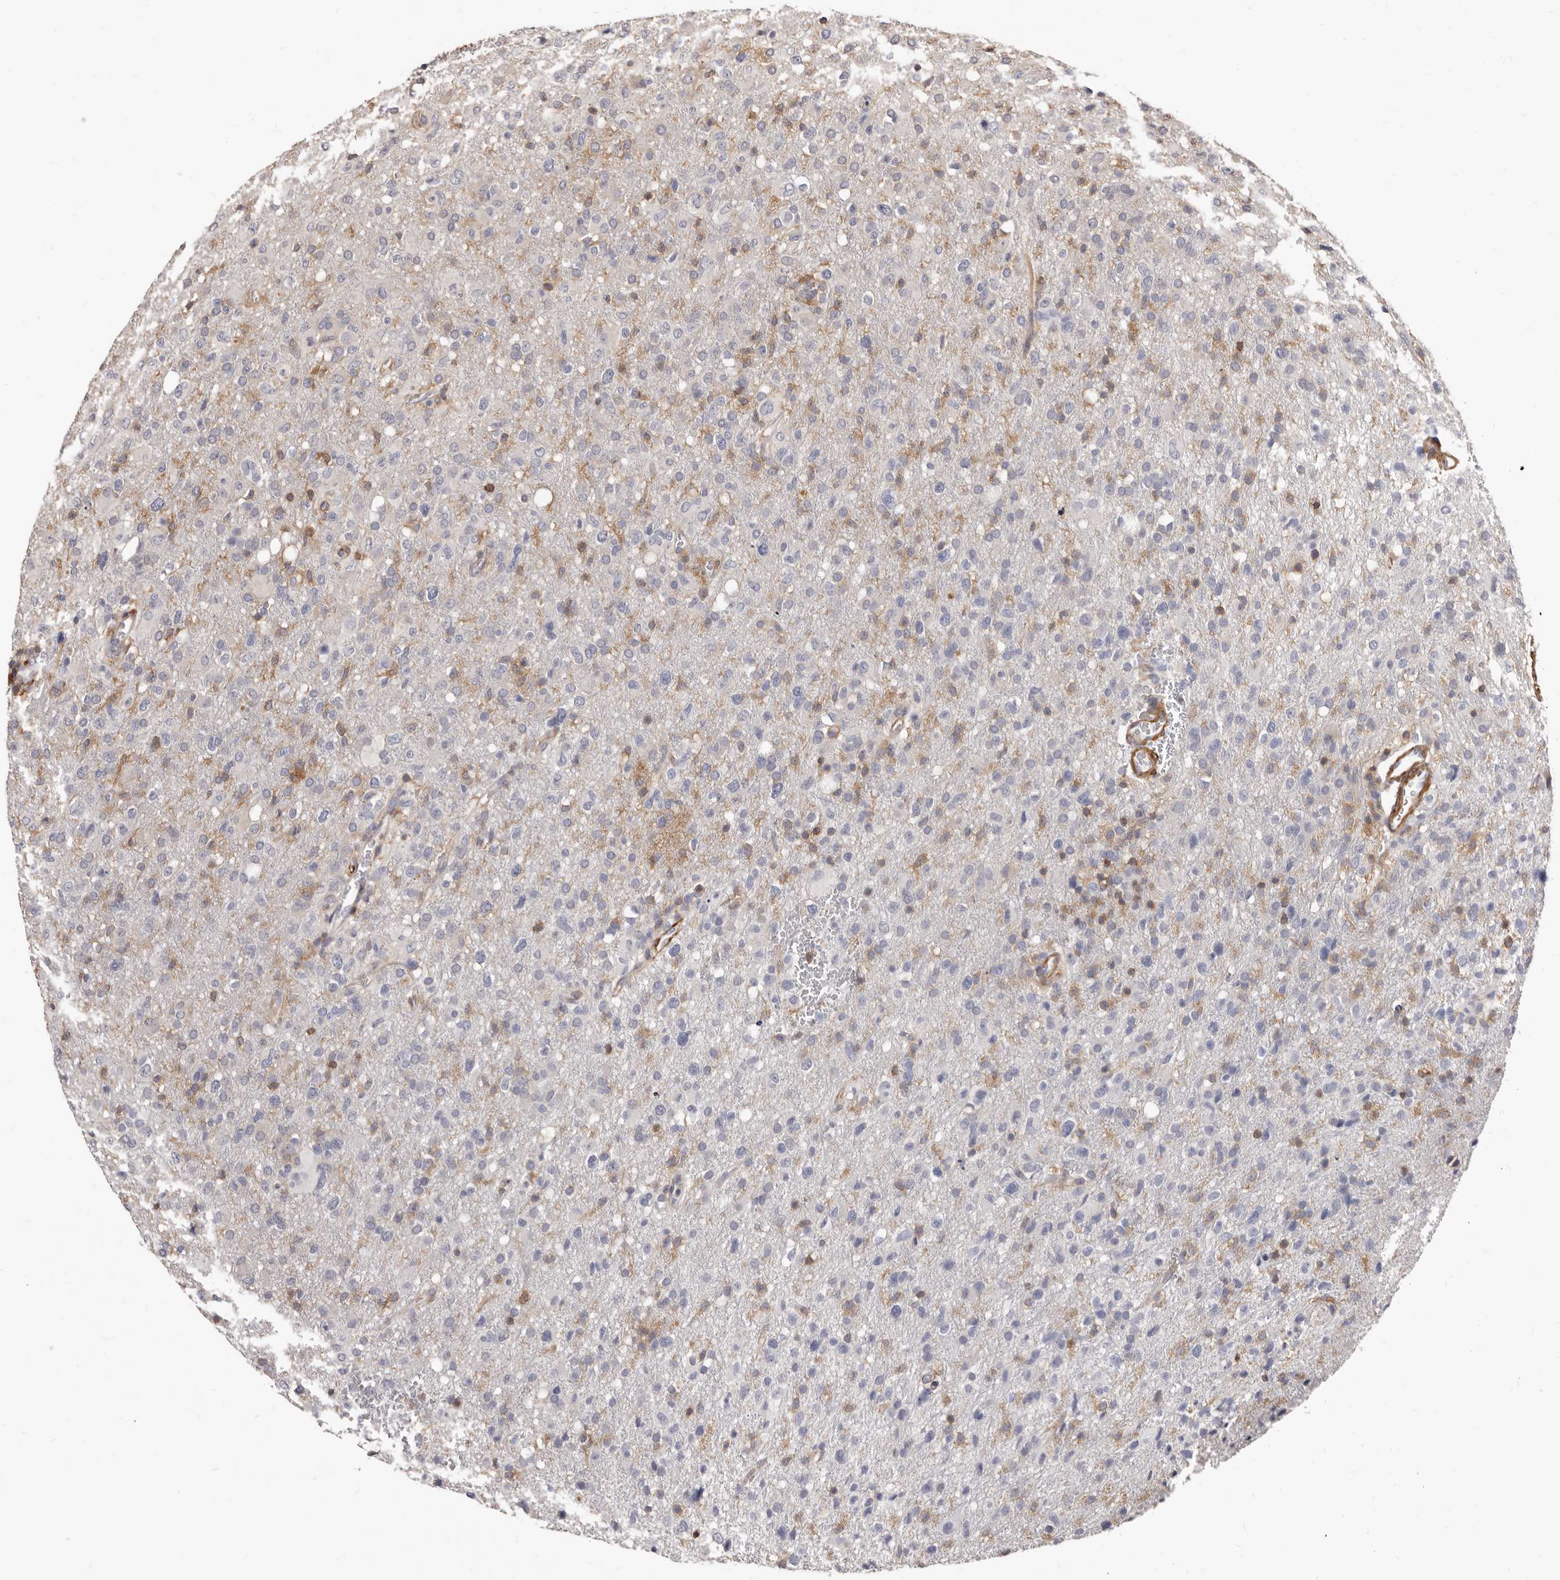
{"staining": {"intensity": "negative", "quantity": "none", "location": "none"}, "tissue": "glioma", "cell_type": "Tumor cells", "image_type": "cancer", "snomed": [{"axis": "morphology", "description": "Glioma, malignant, High grade"}, {"axis": "topography", "description": "Brain"}], "caption": "Immunohistochemistry (IHC) photomicrograph of neoplastic tissue: glioma stained with DAB (3,3'-diaminobenzidine) displays no significant protein positivity in tumor cells.", "gene": "NIBAN1", "patient": {"sex": "female", "age": 57}}